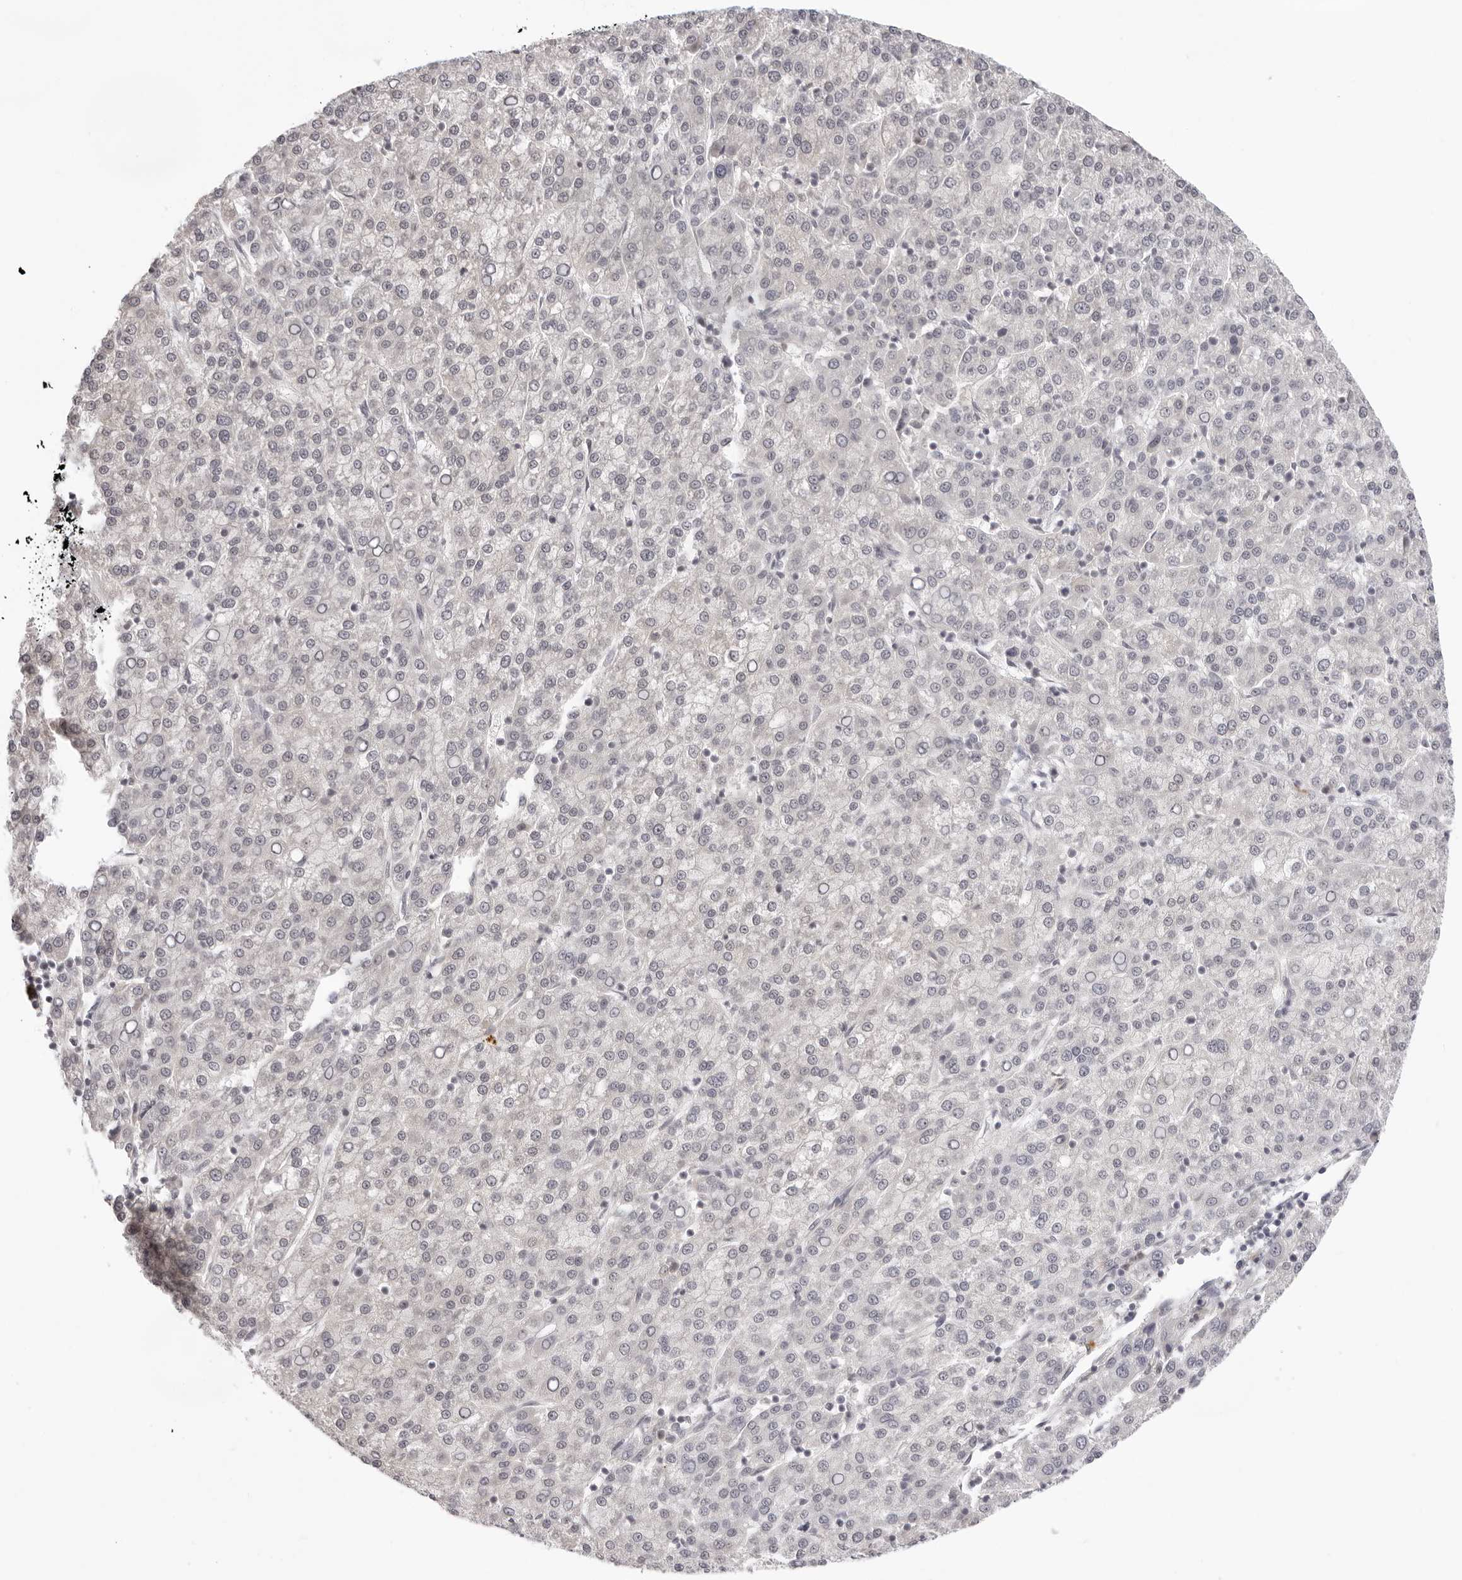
{"staining": {"intensity": "negative", "quantity": "none", "location": "none"}, "tissue": "liver cancer", "cell_type": "Tumor cells", "image_type": "cancer", "snomed": [{"axis": "morphology", "description": "Carcinoma, Hepatocellular, NOS"}, {"axis": "topography", "description": "Liver"}], "caption": "The image shows no significant staining in tumor cells of liver cancer (hepatocellular carcinoma).", "gene": "STRADB", "patient": {"sex": "female", "age": 58}}